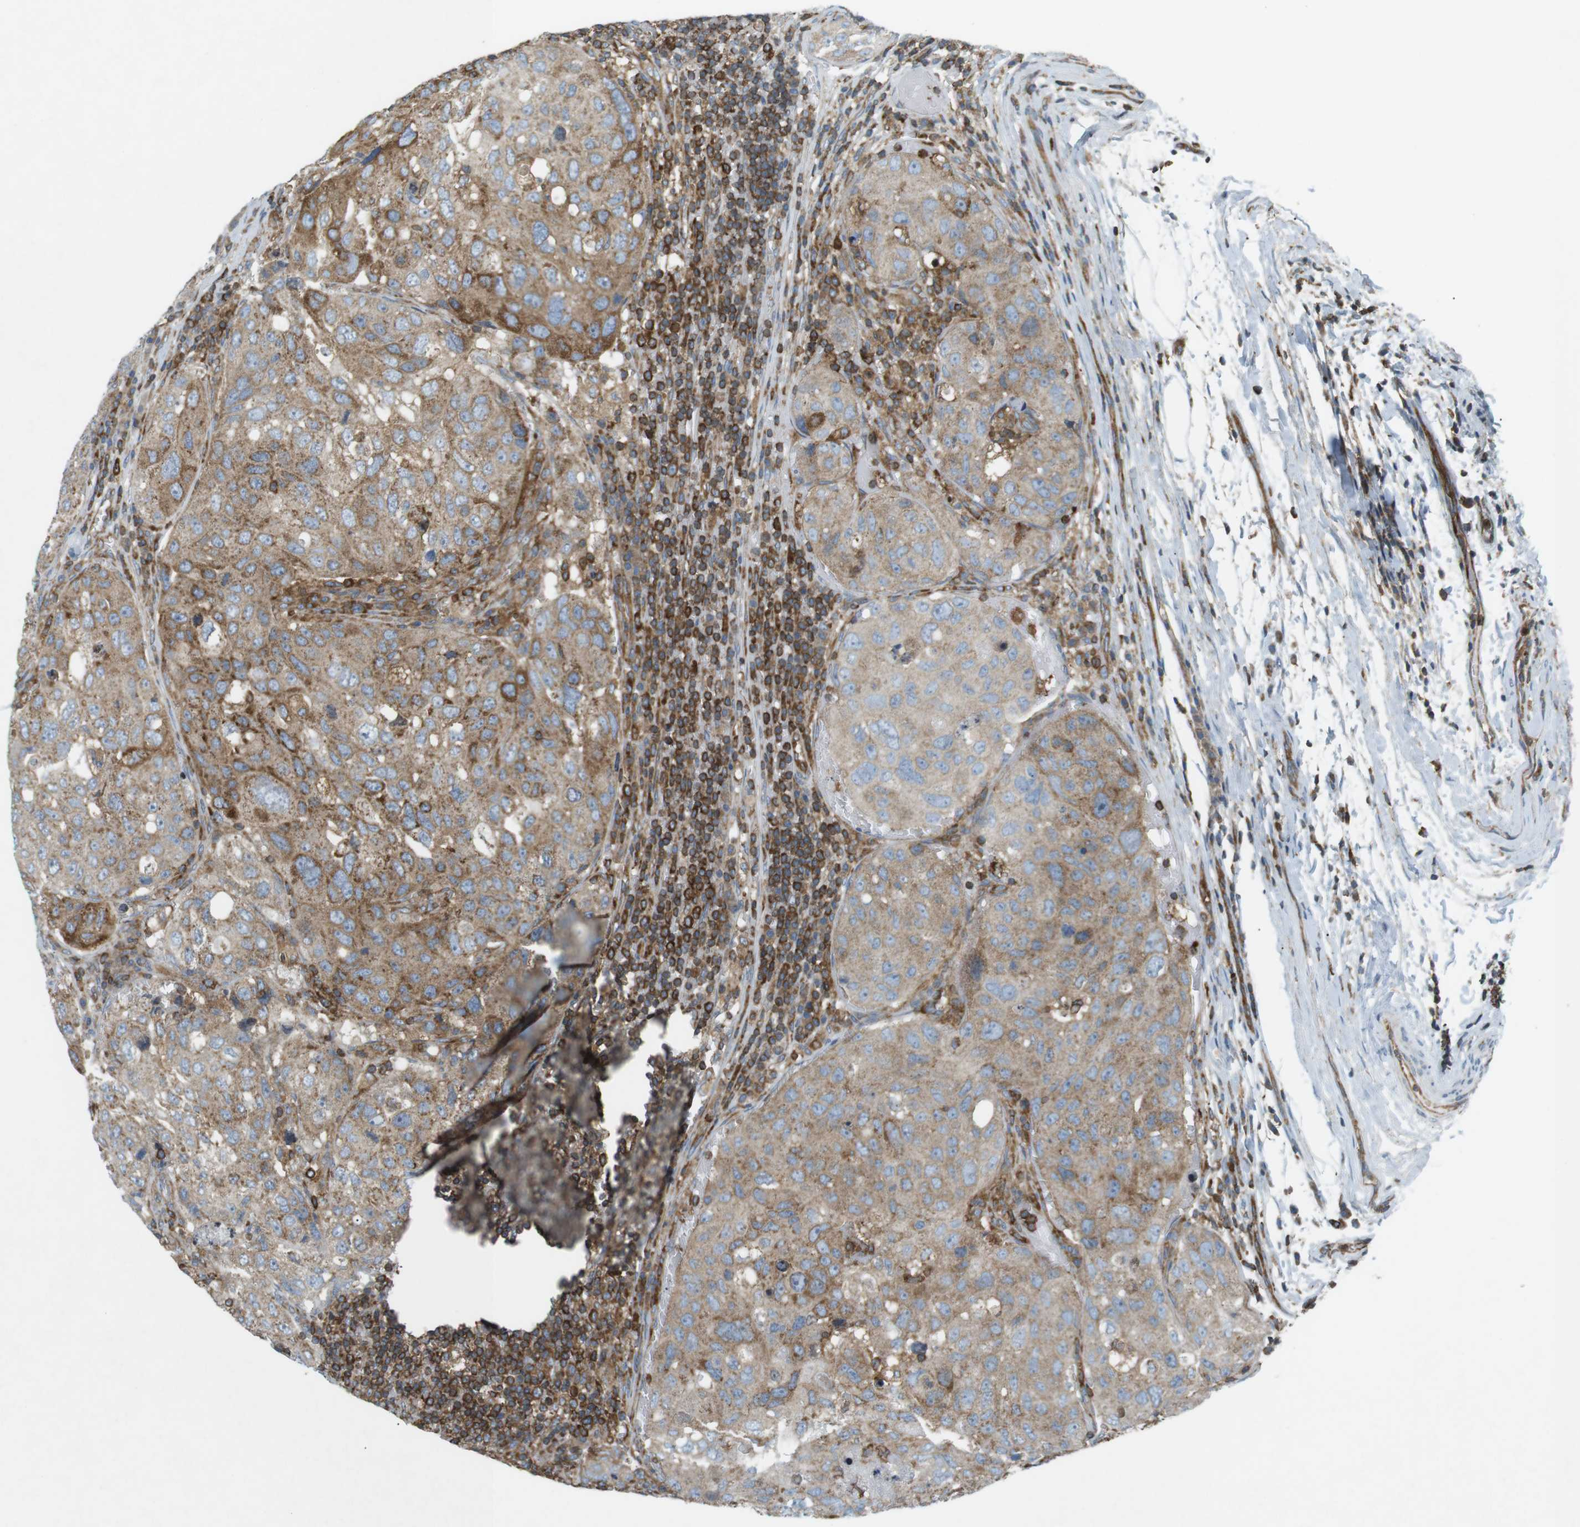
{"staining": {"intensity": "weak", "quantity": ">75%", "location": "cytoplasmic/membranous"}, "tissue": "urothelial cancer", "cell_type": "Tumor cells", "image_type": "cancer", "snomed": [{"axis": "morphology", "description": "Urothelial carcinoma, High grade"}, {"axis": "topography", "description": "Lymph node"}, {"axis": "topography", "description": "Urinary bladder"}], "caption": "Immunohistochemistry image of human urothelial cancer stained for a protein (brown), which reveals low levels of weak cytoplasmic/membranous expression in about >75% of tumor cells.", "gene": "FLII", "patient": {"sex": "male", "age": 51}}